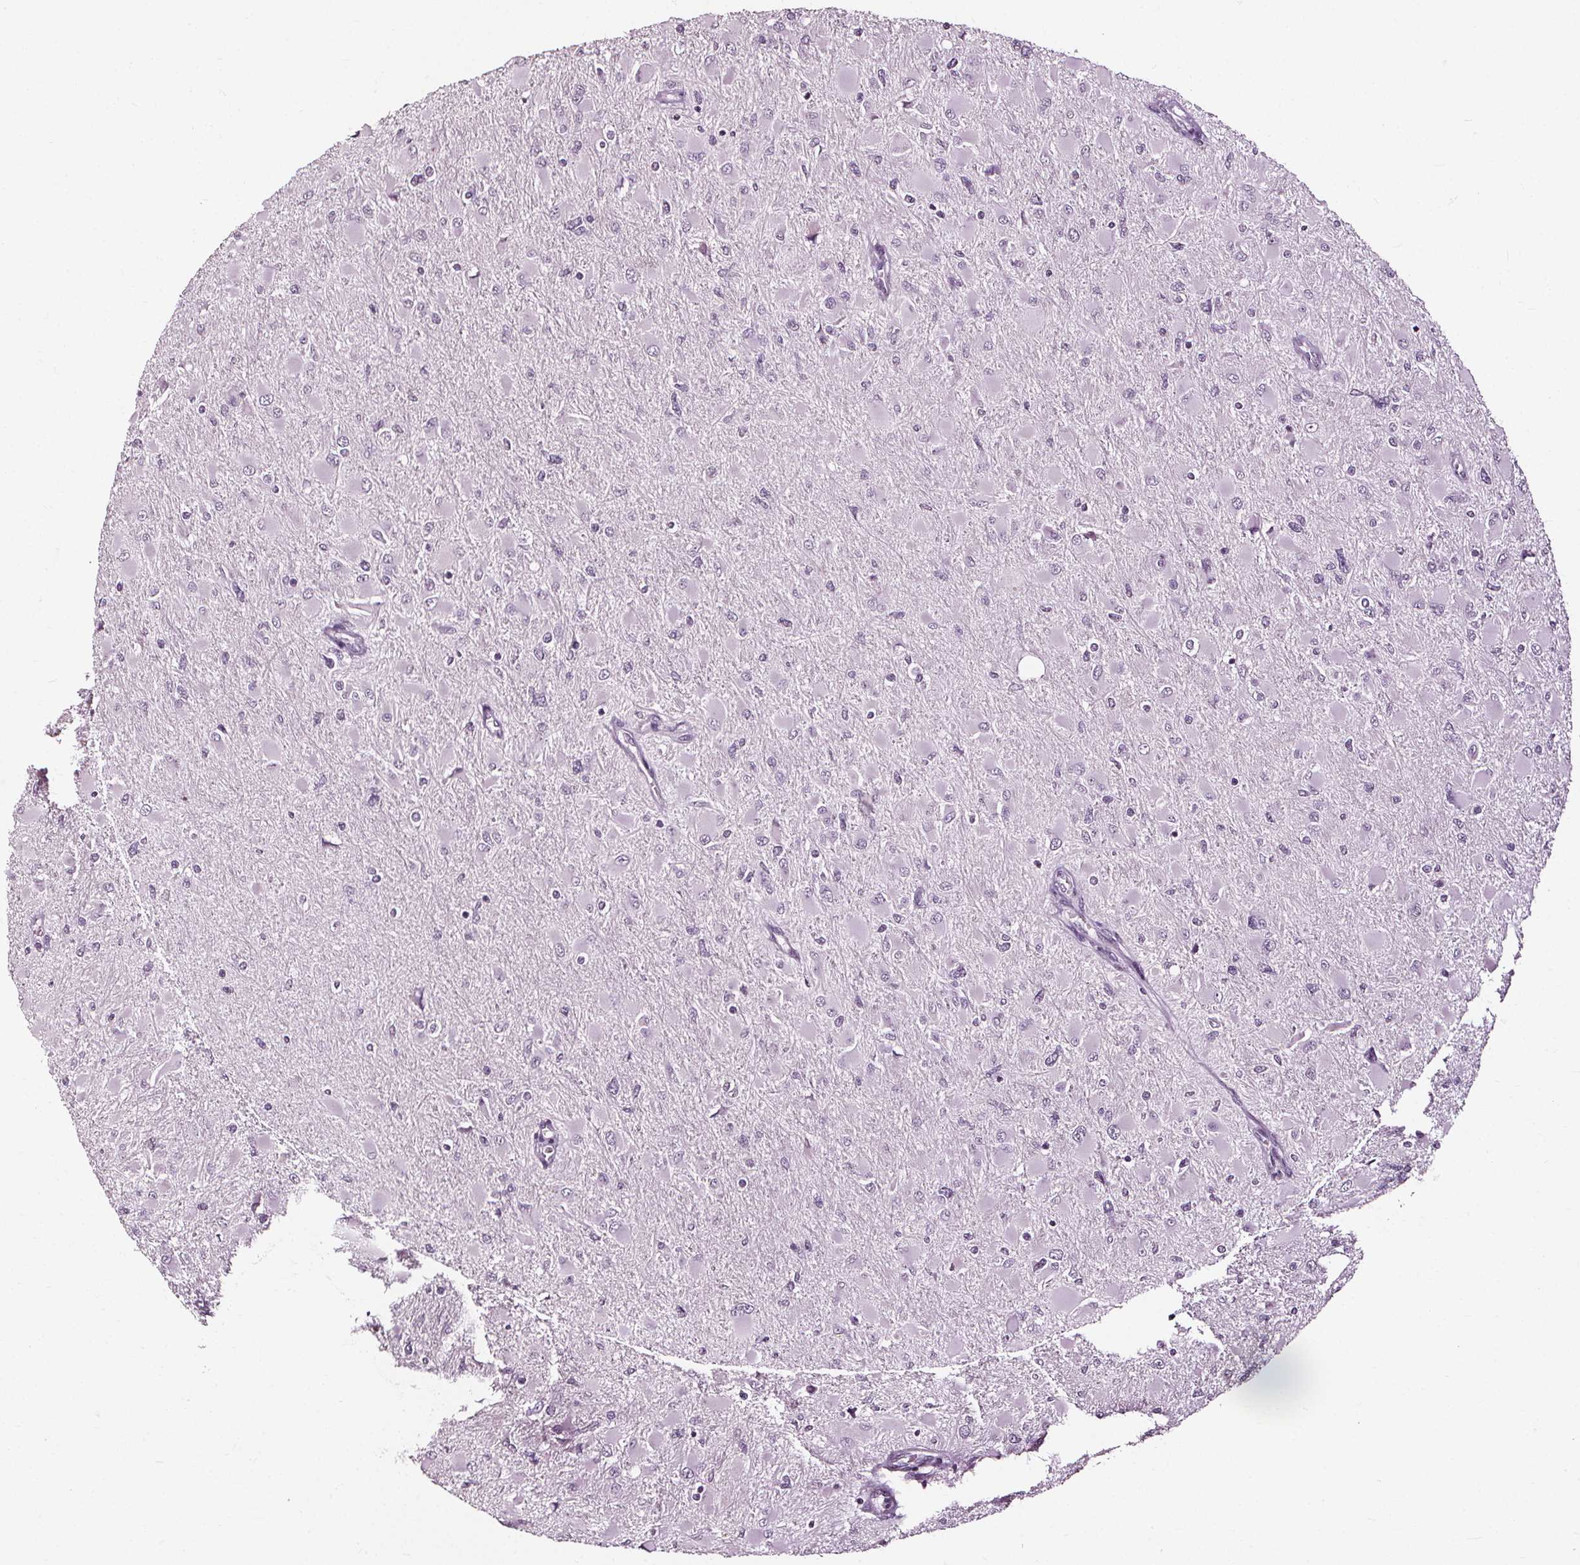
{"staining": {"intensity": "negative", "quantity": "none", "location": "none"}, "tissue": "glioma", "cell_type": "Tumor cells", "image_type": "cancer", "snomed": [{"axis": "morphology", "description": "Glioma, malignant, High grade"}, {"axis": "topography", "description": "Cerebral cortex"}], "caption": "This is a histopathology image of immunohistochemistry (IHC) staining of malignant glioma (high-grade), which shows no positivity in tumor cells.", "gene": "DEFA5", "patient": {"sex": "female", "age": 36}}